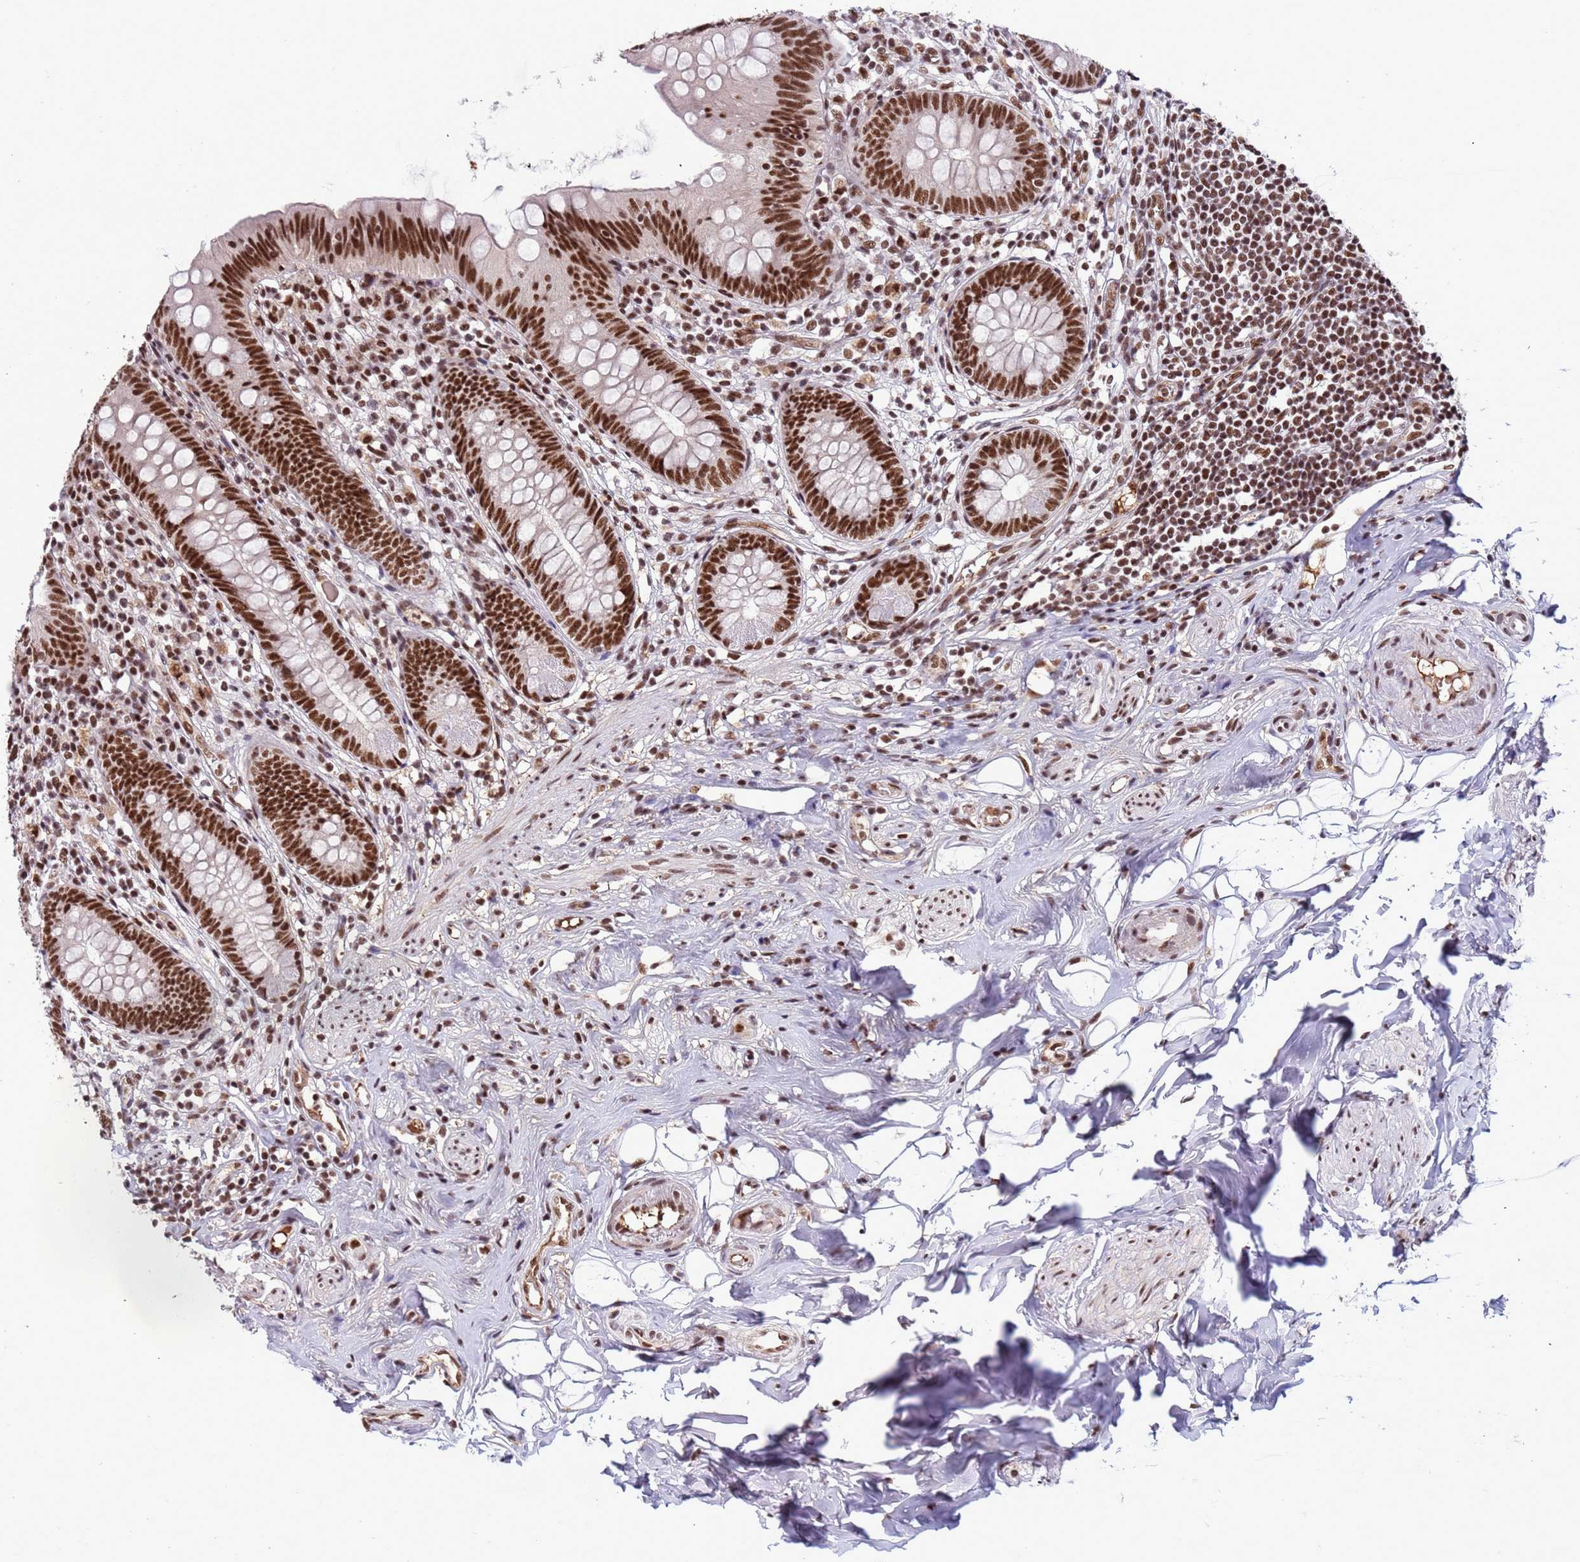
{"staining": {"intensity": "strong", "quantity": ">75%", "location": "nuclear"}, "tissue": "appendix", "cell_type": "Glandular cells", "image_type": "normal", "snomed": [{"axis": "morphology", "description": "Normal tissue, NOS"}, {"axis": "topography", "description": "Appendix"}], "caption": "Appendix stained with IHC shows strong nuclear staining in approximately >75% of glandular cells.", "gene": "SRRT", "patient": {"sex": "female", "age": 62}}